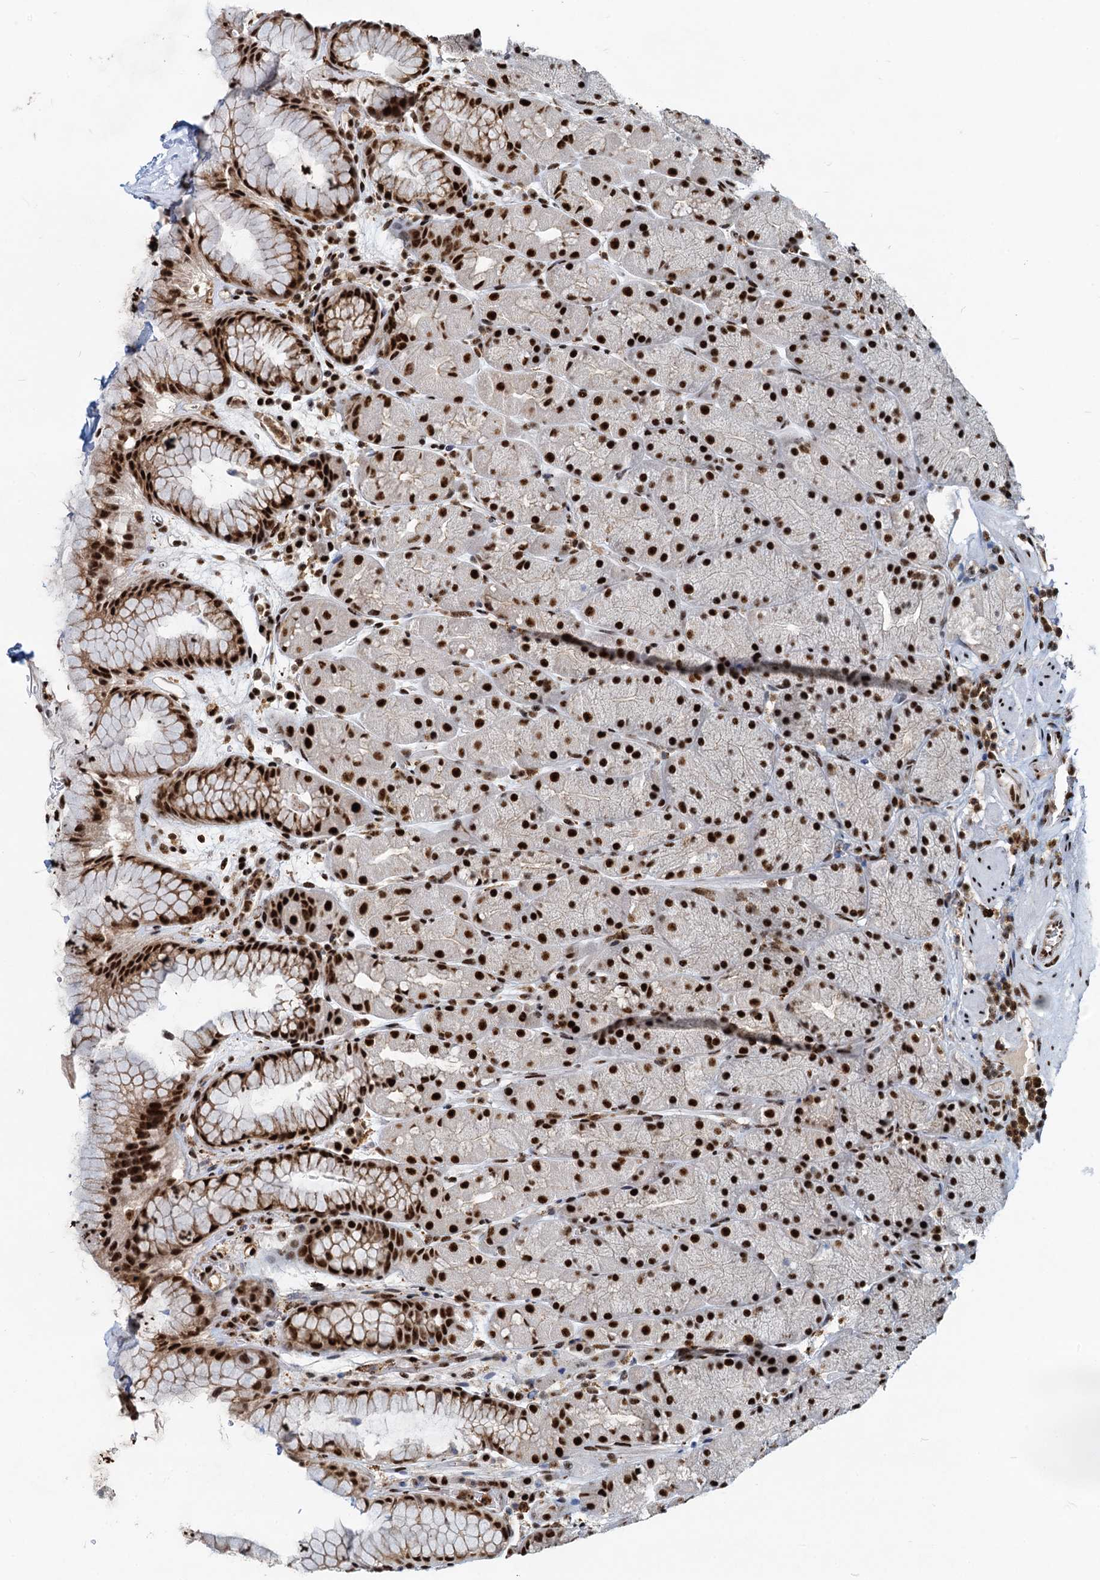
{"staining": {"intensity": "strong", "quantity": ">75%", "location": "nuclear"}, "tissue": "stomach", "cell_type": "Glandular cells", "image_type": "normal", "snomed": [{"axis": "morphology", "description": "Normal tissue, NOS"}, {"axis": "topography", "description": "Stomach, upper"}, {"axis": "topography", "description": "Stomach, lower"}], "caption": "Immunohistochemistry micrograph of normal stomach: stomach stained using IHC demonstrates high levels of strong protein expression localized specifically in the nuclear of glandular cells, appearing as a nuclear brown color.", "gene": "RBM26", "patient": {"sex": "male", "age": 67}}